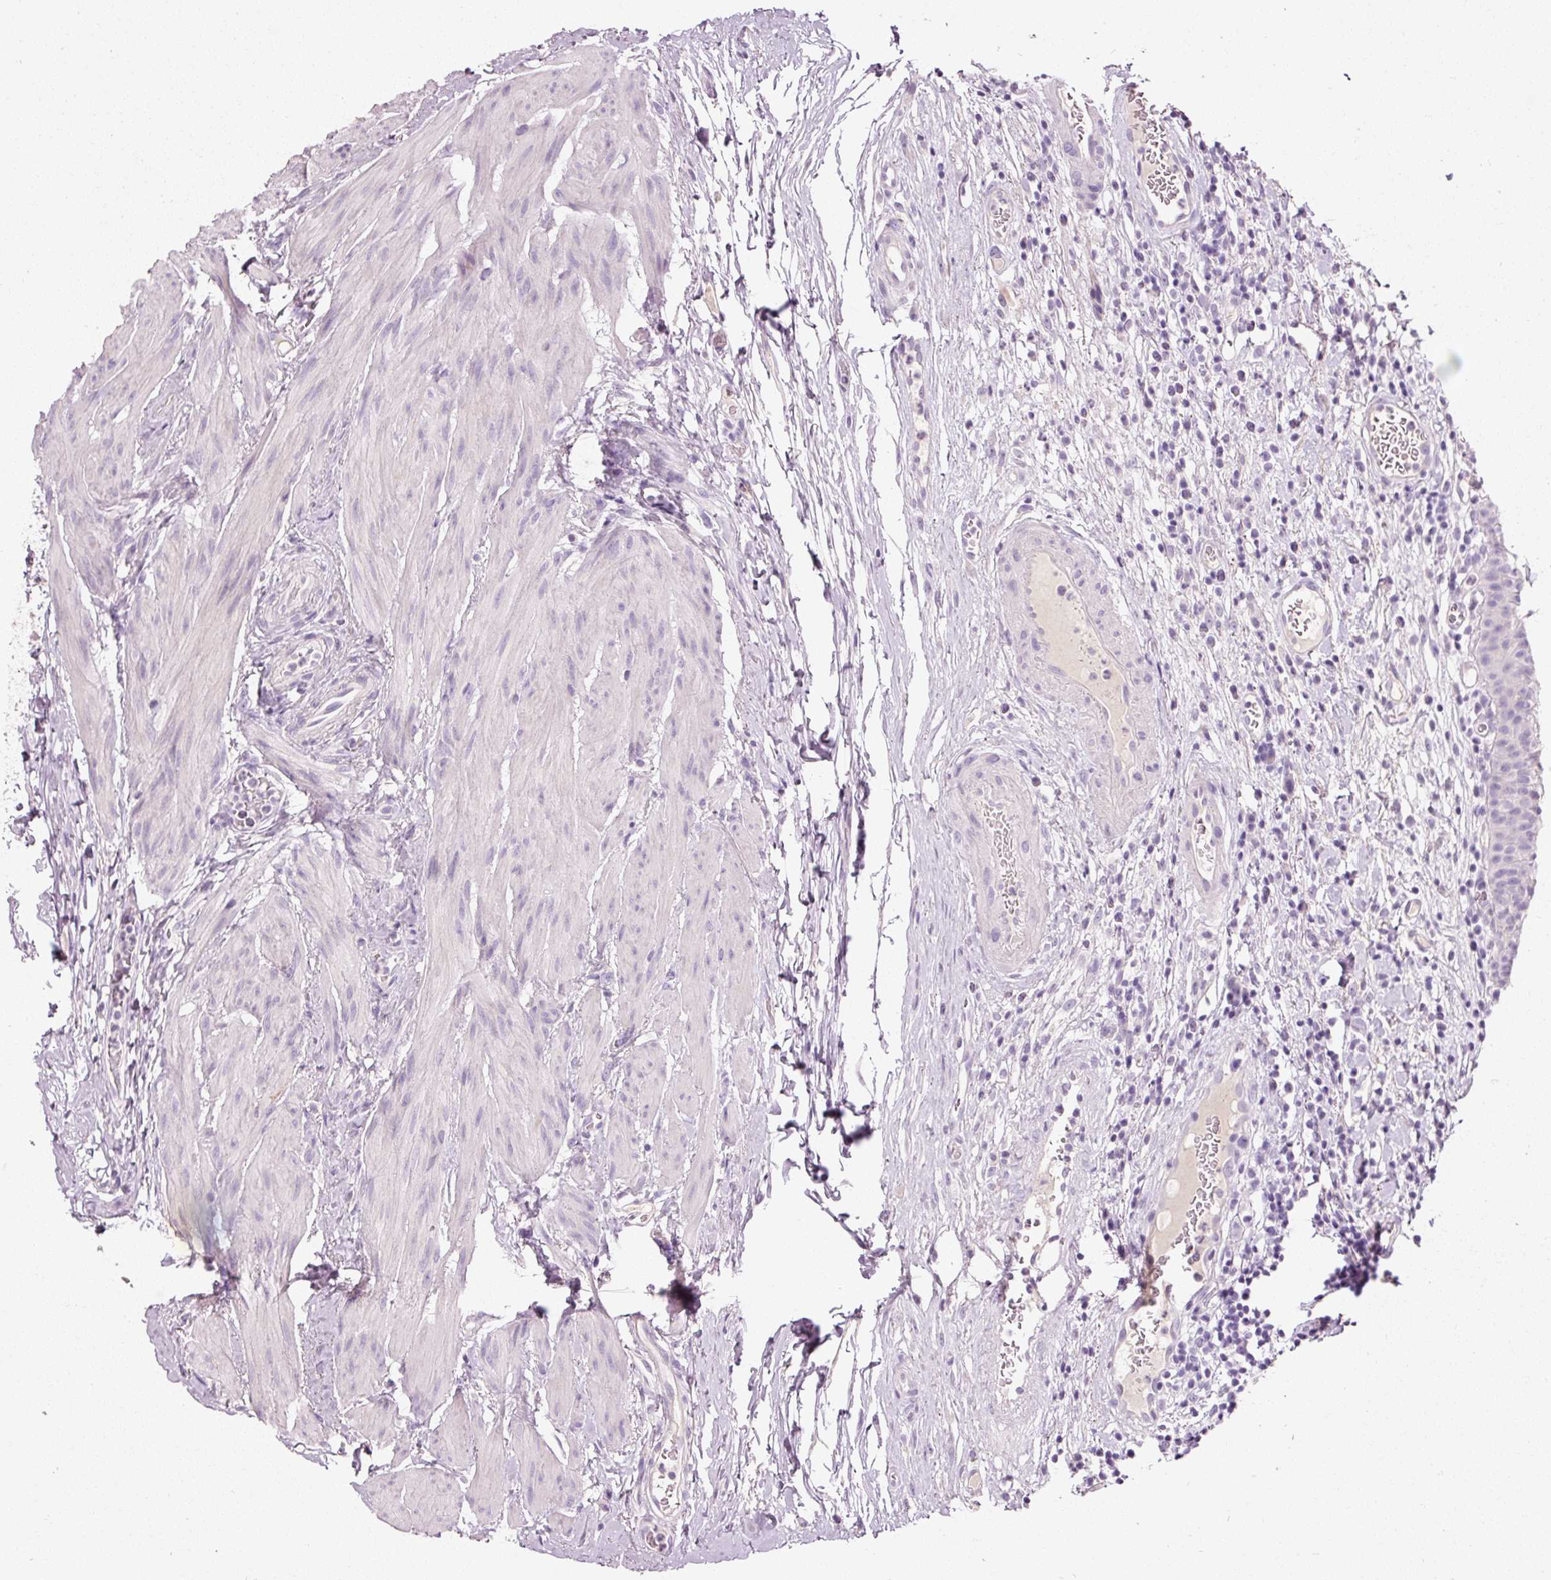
{"staining": {"intensity": "negative", "quantity": "none", "location": "none"}, "tissue": "urinary bladder", "cell_type": "Urothelial cells", "image_type": "normal", "snomed": [{"axis": "morphology", "description": "Normal tissue, NOS"}, {"axis": "morphology", "description": "Inflammation, NOS"}, {"axis": "topography", "description": "Urinary bladder"}], "caption": "Immunohistochemistry of normal human urinary bladder shows no expression in urothelial cells.", "gene": "MUC5AC", "patient": {"sex": "male", "age": 57}}